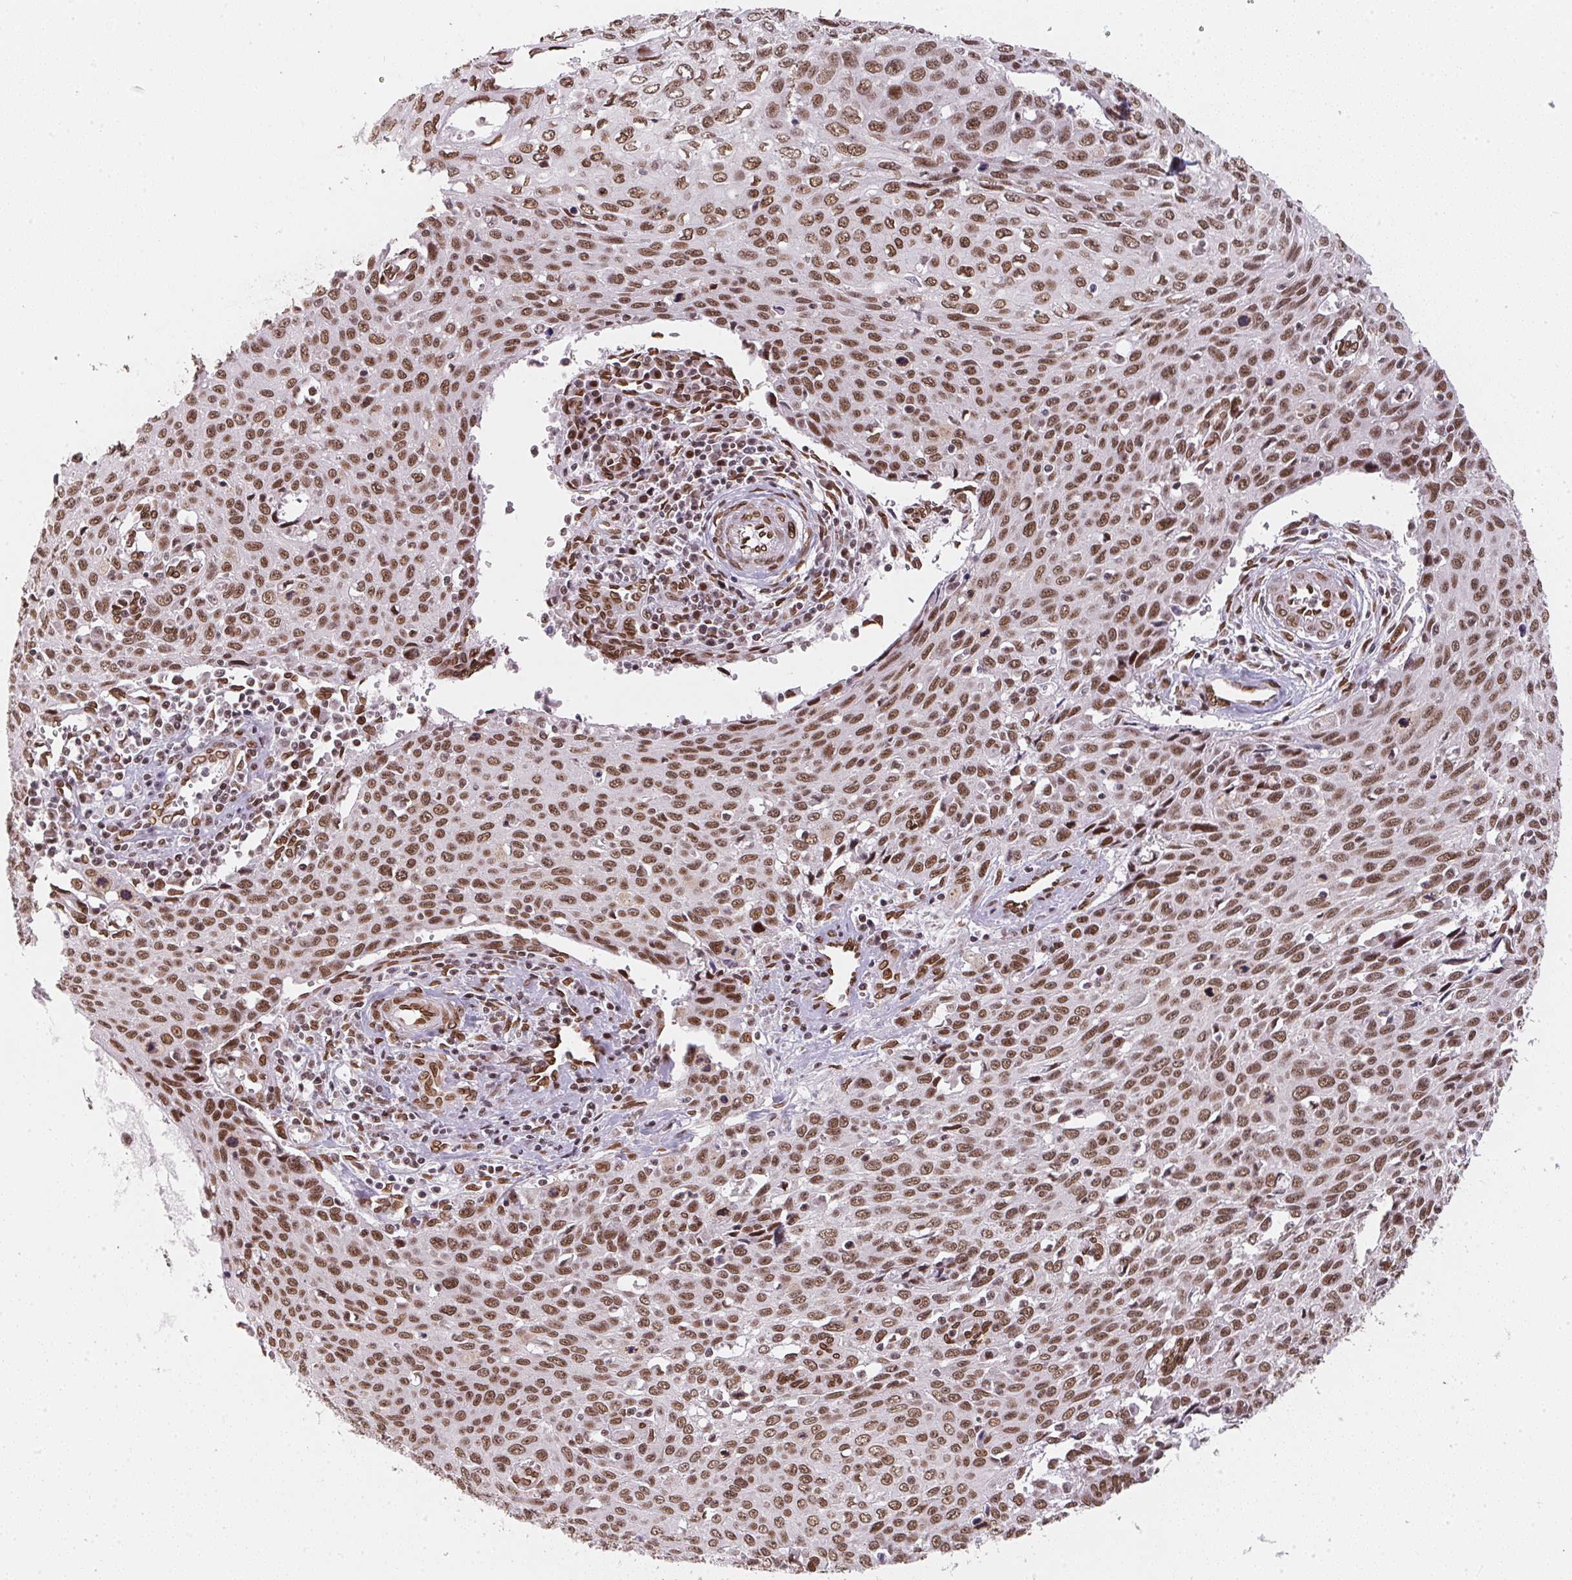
{"staining": {"intensity": "moderate", "quantity": ">75%", "location": "cytoplasmic/membranous,nuclear"}, "tissue": "cervical cancer", "cell_type": "Tumor cells", "image_type": "cancer", "snomed": [{"axis": "morphology", "description": "Squamous cell carcinoma, NOS"}, {"axis": "topography", "description": "Cervix"}], "caption": "A medium amount of moderate cytoplasmic/membranous and nuclear expression is appreciated in approximately >75% of tumor cells in cervical squamous cell carcinoma tissue.", "gene": "SAP30BP", "patient": {"sex": "female", "age": 38}}